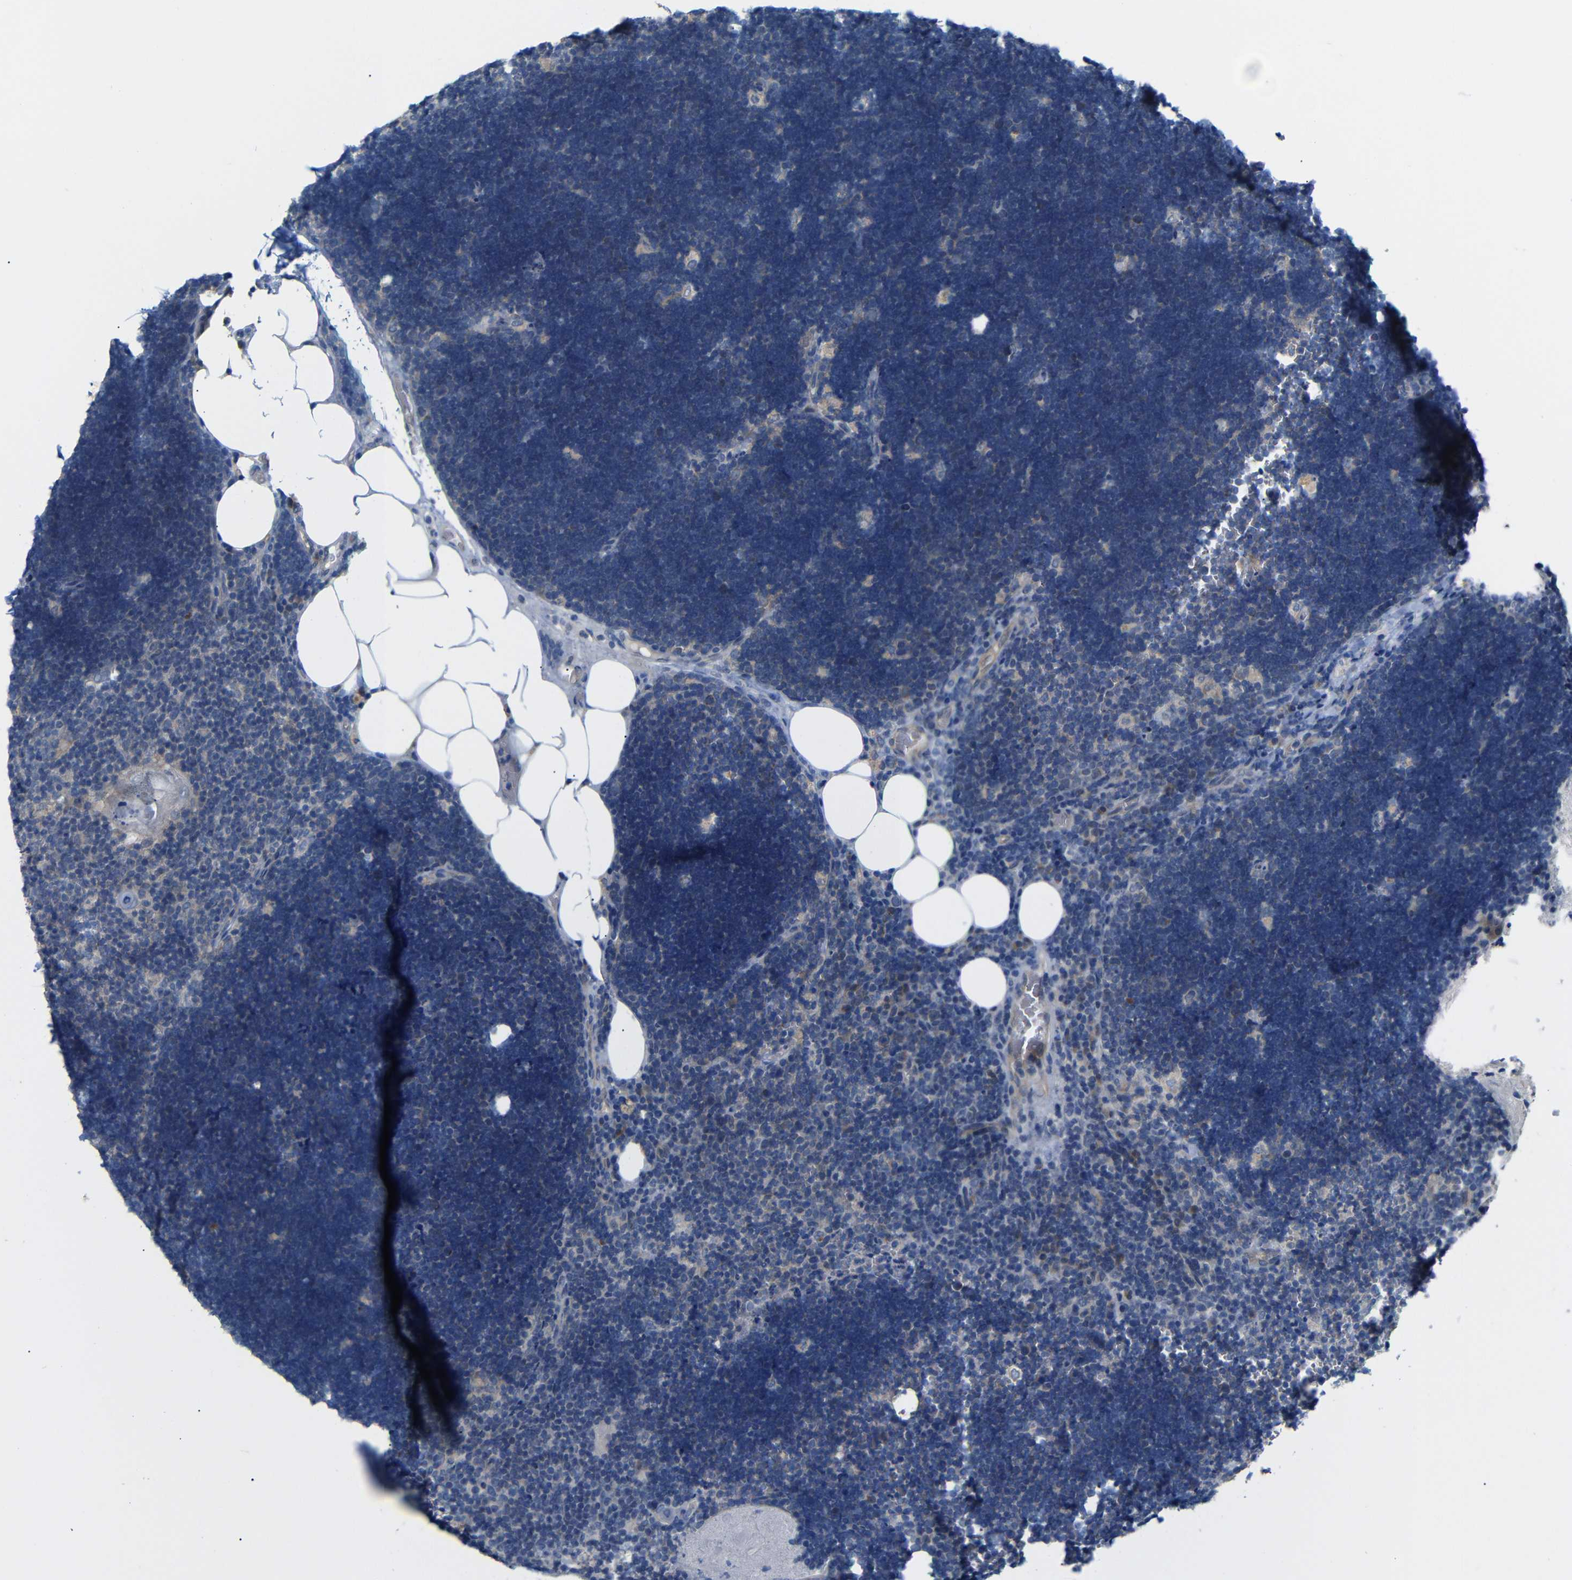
{"staining": {"intensity": "weak", "quantity": "<25%", "location": "cytoplasmic/membranous"}, "tissue": "lymph node", "cell_type": "Germinal center cells", "image_type": "normal", "snomed": [{"axis": "morphology", "description": "Normal tissue, NOS"}, {"axis": "topography", "description": "Lymph node"}], "caption": "This is an immunohistochemistry (IHC) micrograph of normal lymph node. There is no expression in germinal center cells.", "gene": "TBC1D32", "patient": {"sex": "male", "age": 33}}